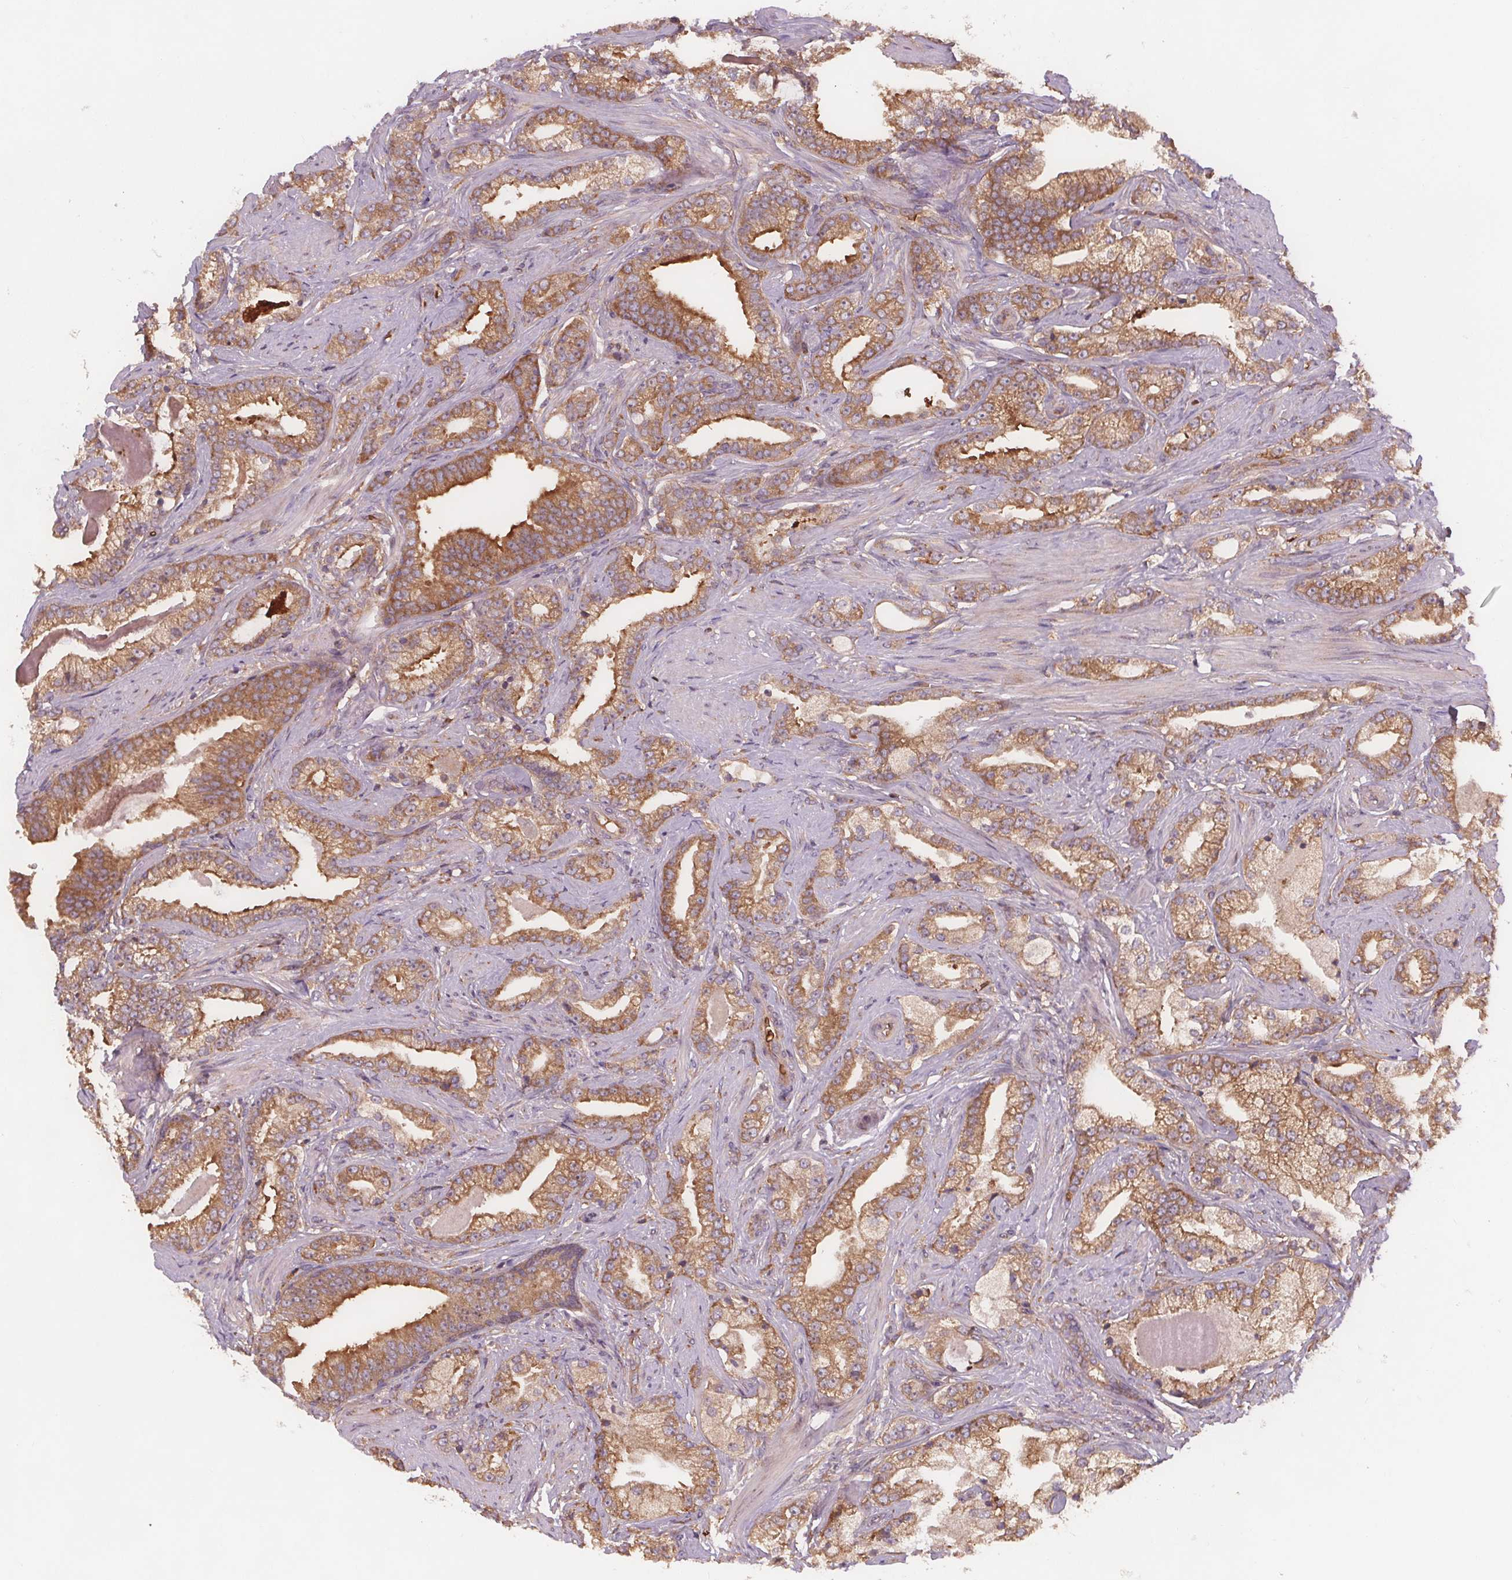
{"staining": {"intensity": "moderate", "quantity": ">75%", "location": "cytoplasmic/membranous"}, "tissue": "prostate cancer", "cell_type": "Tumor cells", "image_type": "cancer", "snomed": [{"axis": "morphology", "description": "Adenocarcinoma, Low grade"}, {"axis": "topography", "description": "Prostate"}], "caption": "Immunohistochemical staining of prostate cancer shows moderate cytoplasmic/membranous protein staining in about >75% of tumor cells.", "gene": "EIF3D", "patient": {"sex": "male", "age": 61}}